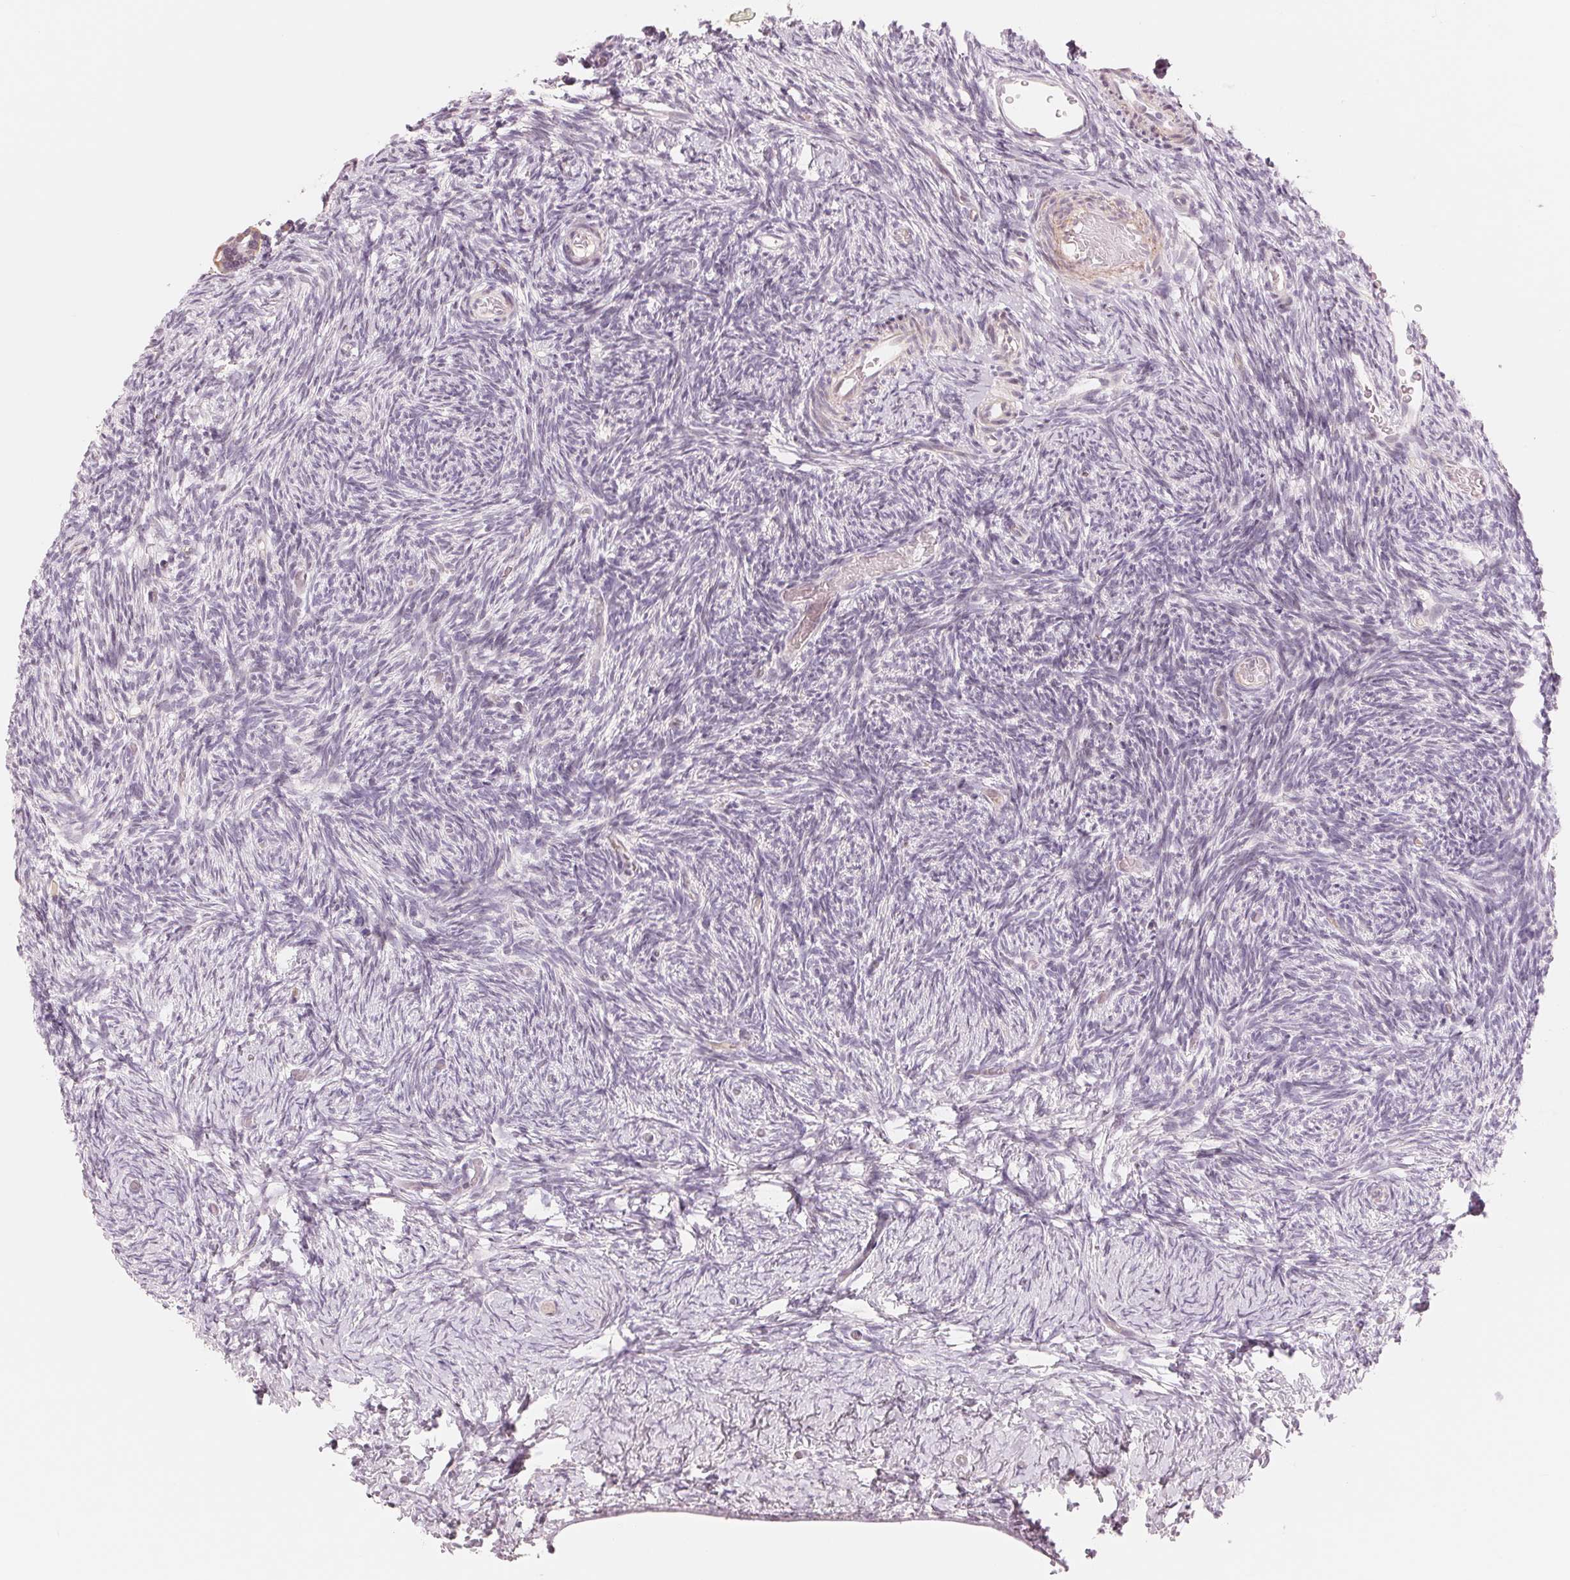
{"staining": {"intensity": "negative", "quantity": "none", "location": "none"}, "tissue": "ovary", "cell_type": "Follicle cells", "image_type": "normal", "snomed": [{"axis": "morphology", "description": "Normal tissue, NOS"}, {"axis": "topography", "description": "Ovary"}], "caption": "The image exhibits no staining of follicle cells in unremarkable ovary.", "gene": "SLC17A4", "patient": {"sex": "female", "age": 39}}